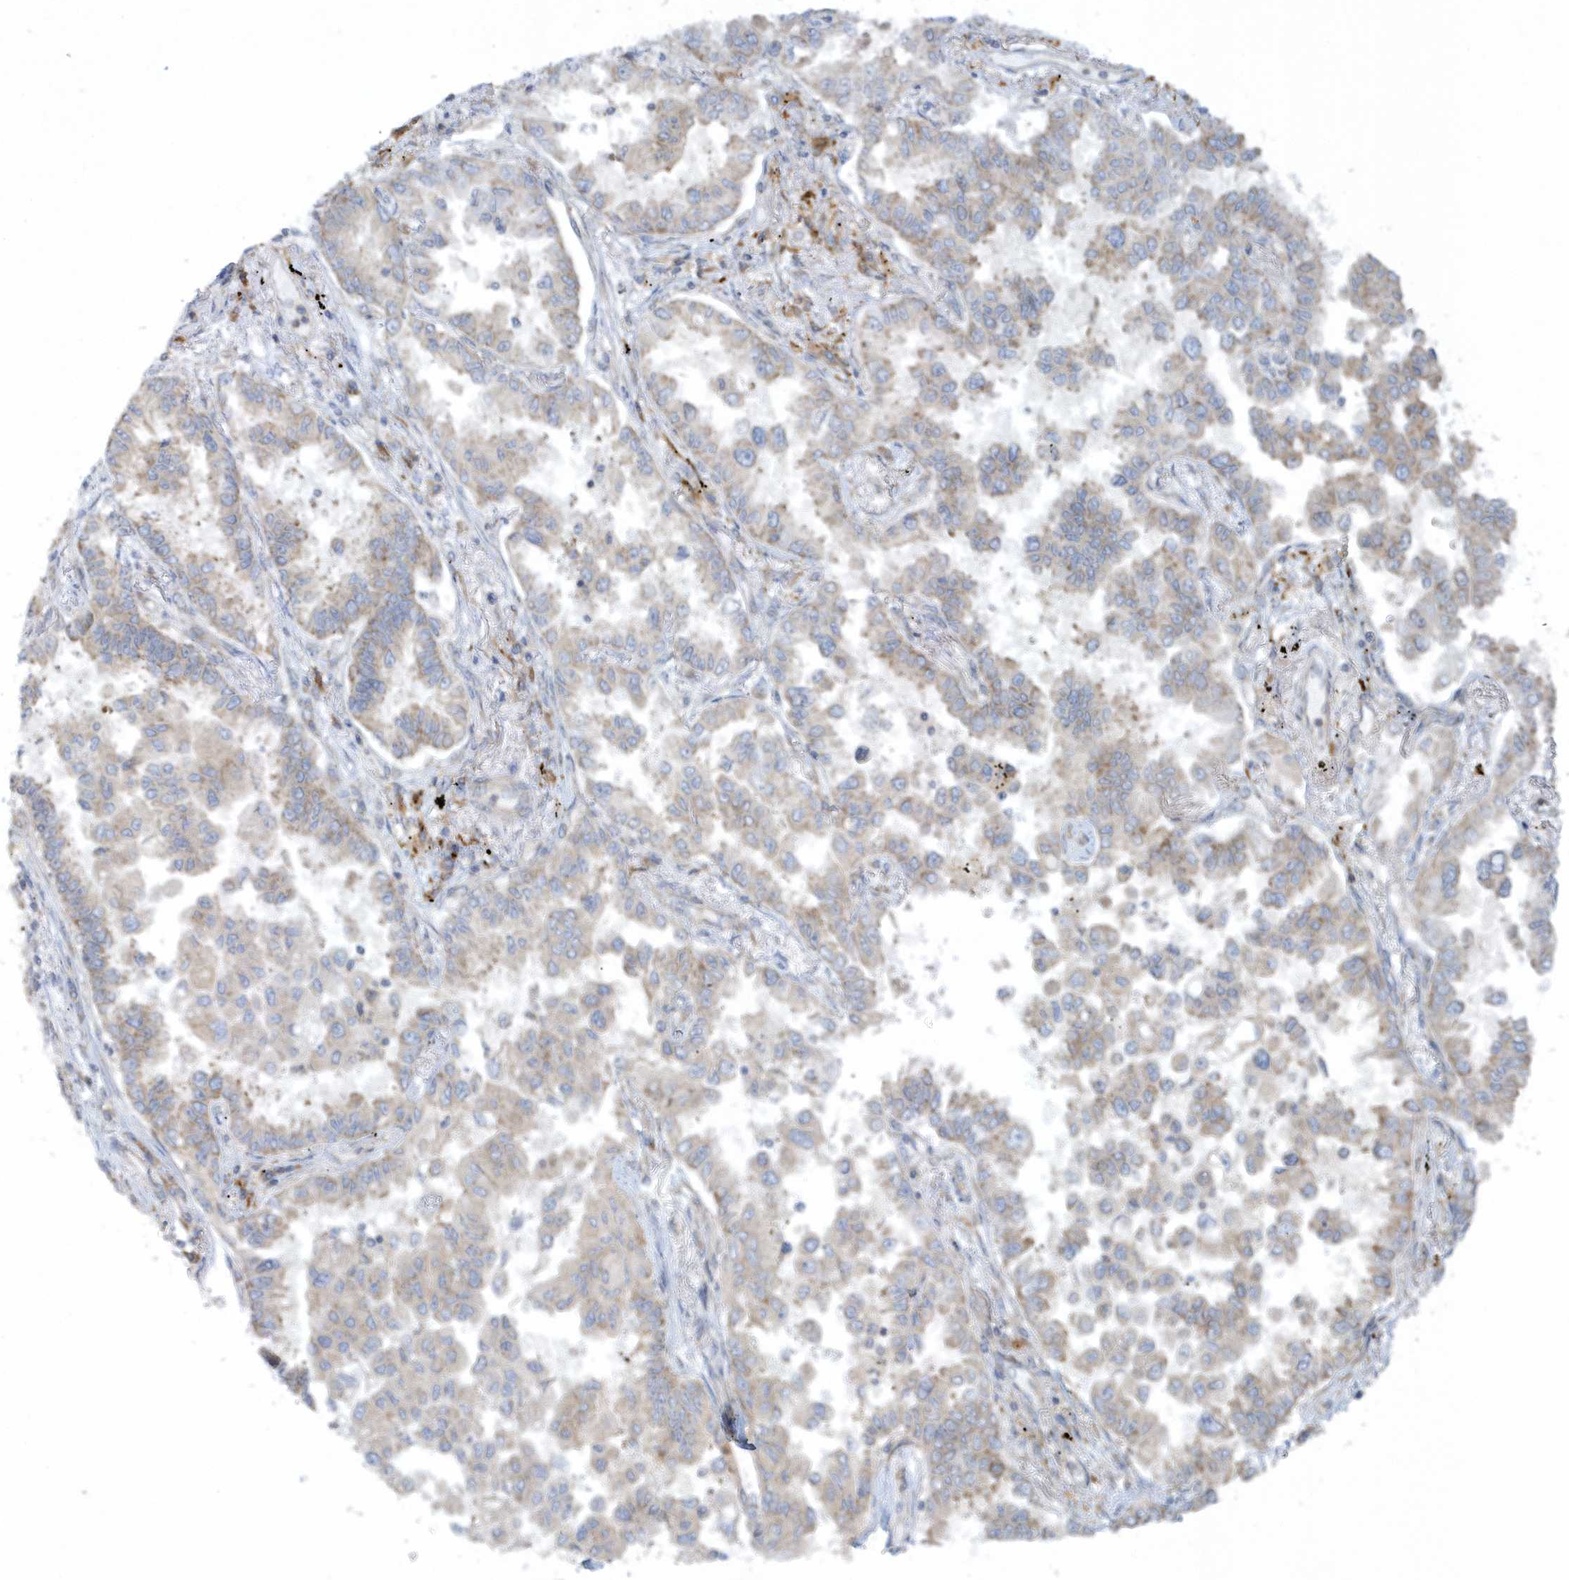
{"staining": {"intensity": "moderate", "quantity": "25%-75%", "location": "cytoplasmic/membranous"}, "tissue": "lung cancer", "cell_type": "Tumor cells", "image_type": "cancer", "snomed": [{"axis": "morphology", "description": "Adenocarcinoma, NOS"}, {"axis": "topography", "description": "Lung"}], "caption": "Immunohistochemistry (IHC) (DAB) staining of human lung cancer shows moderate cytoplasmic/membranous protein staining in approximately 25%-75% of tumor cells. (brown staining indicates protein expression, while blue staining denotes nuclei).", "gene": "CNOT10", "patient": {"sex": "female", "age": 67}}